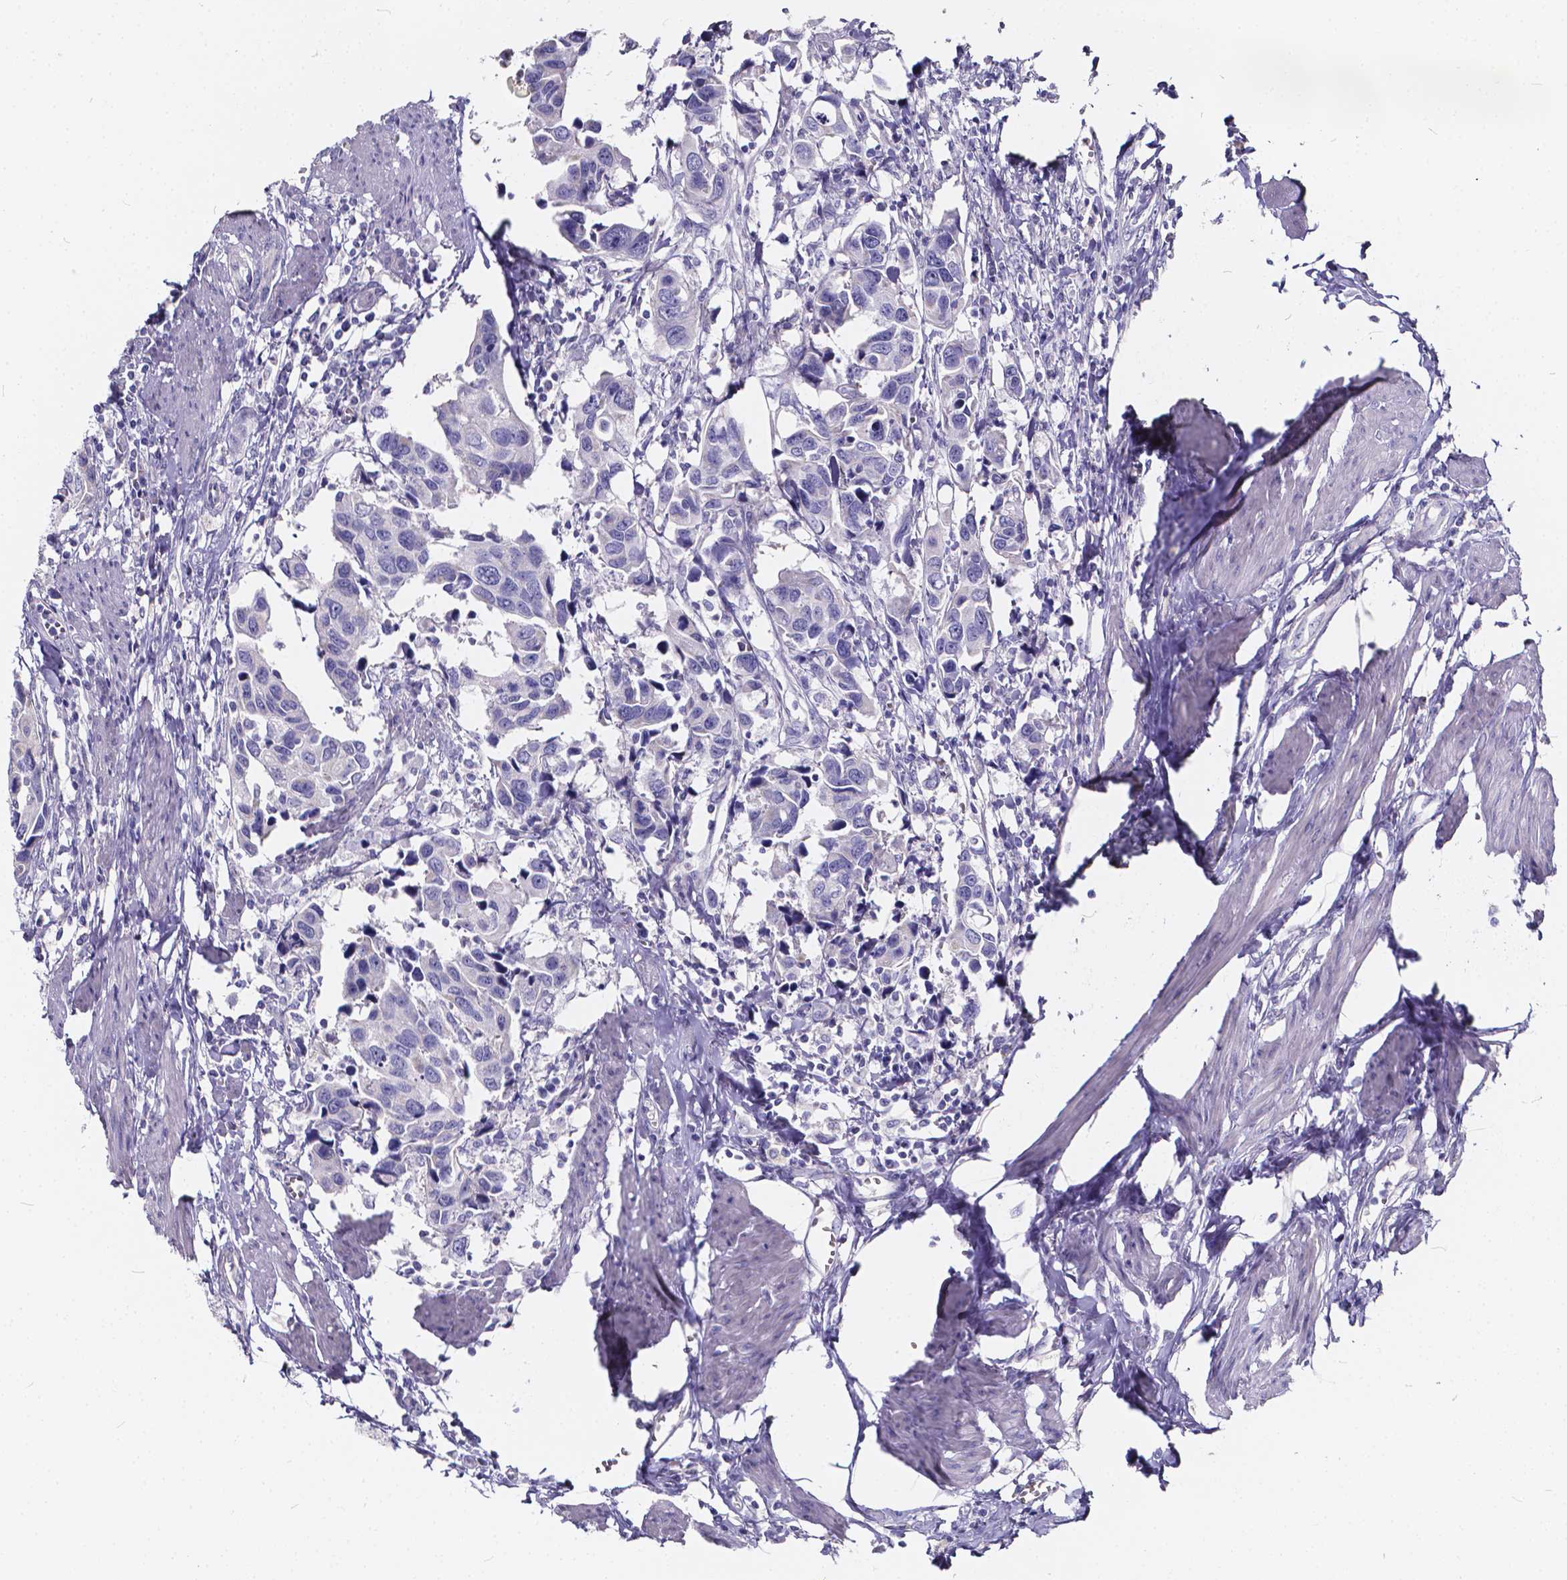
{"staining": {"intensity": "negative", "quantity": "none", "location": "none"}, "tissue": "urothelial cancer", "cell_type": "Tumor cells", "image_type": "cancer", "snomed": [{"axis": "morphology", "description": "Urothelial carcinoma, High grade"}, {"axis": "topography", "description": "Urinary bladder"}], "caption": "The micrograph demonstrates no staining of tumor cells in urothelial carcinoma (high-grade).", "gene": "SPEF2", "patient": {"sex": "male", "age": 60}}